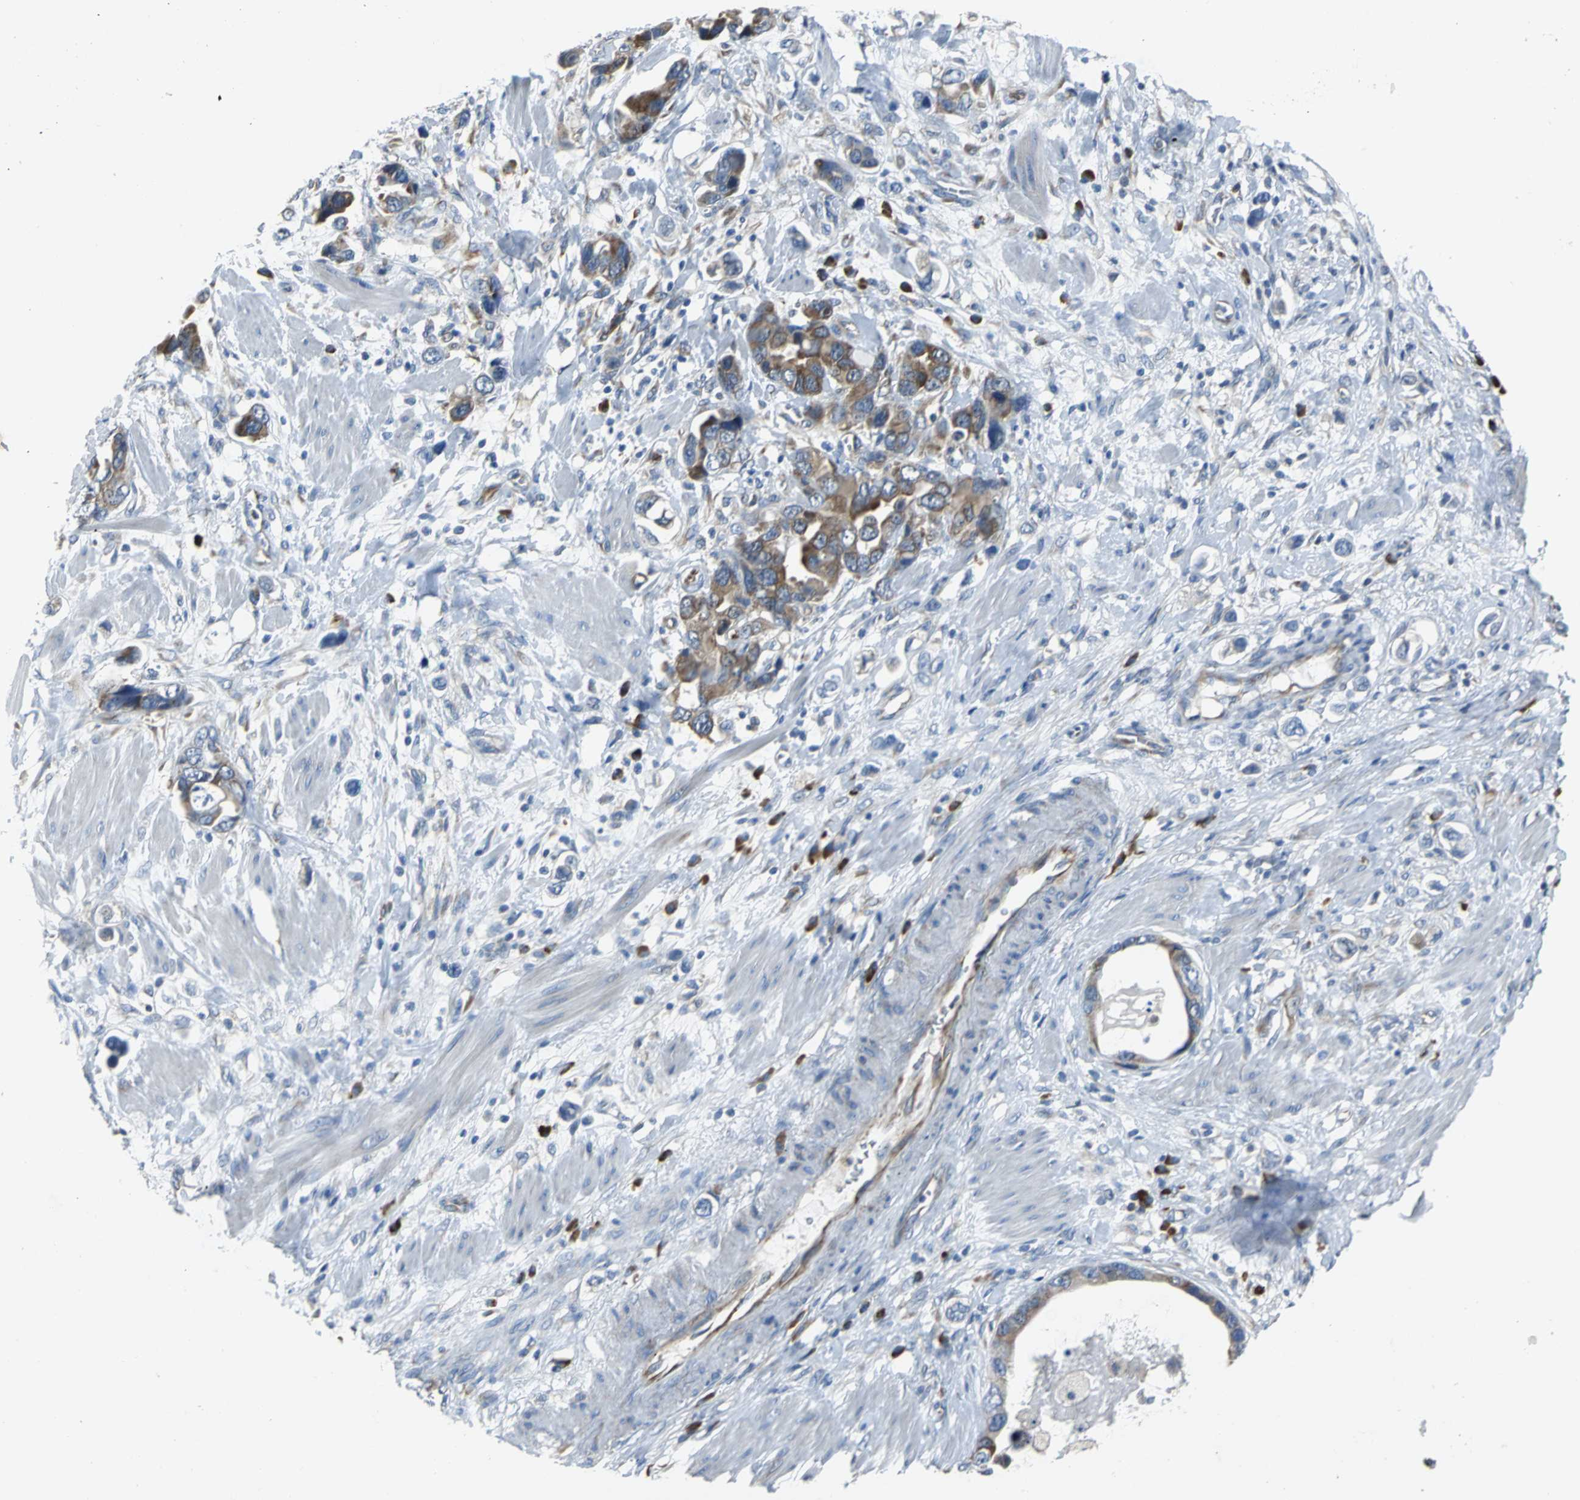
{"staining": {"intensity": "moderate", "quantity": ">75%", "location": "cytoplasmic/membranous"}, "tissue": "stomach cancer", "cell_type": "Tumor cells", "image_type": "cancer", "snomed": [{"axis": "morphology", "description": "Adenocarcinoma, NOS"}, {"axis": "topography", "description": "Stomach, lower"}], "caption": "Immunohistochemical staining of human stomach cancer exhibits medium levels of moderate cytoplasmic/membranous positivity in approximately >75% of tumor cells.", "gene": "EIF5A", "patient": {"sex": "female", "age": 93}}